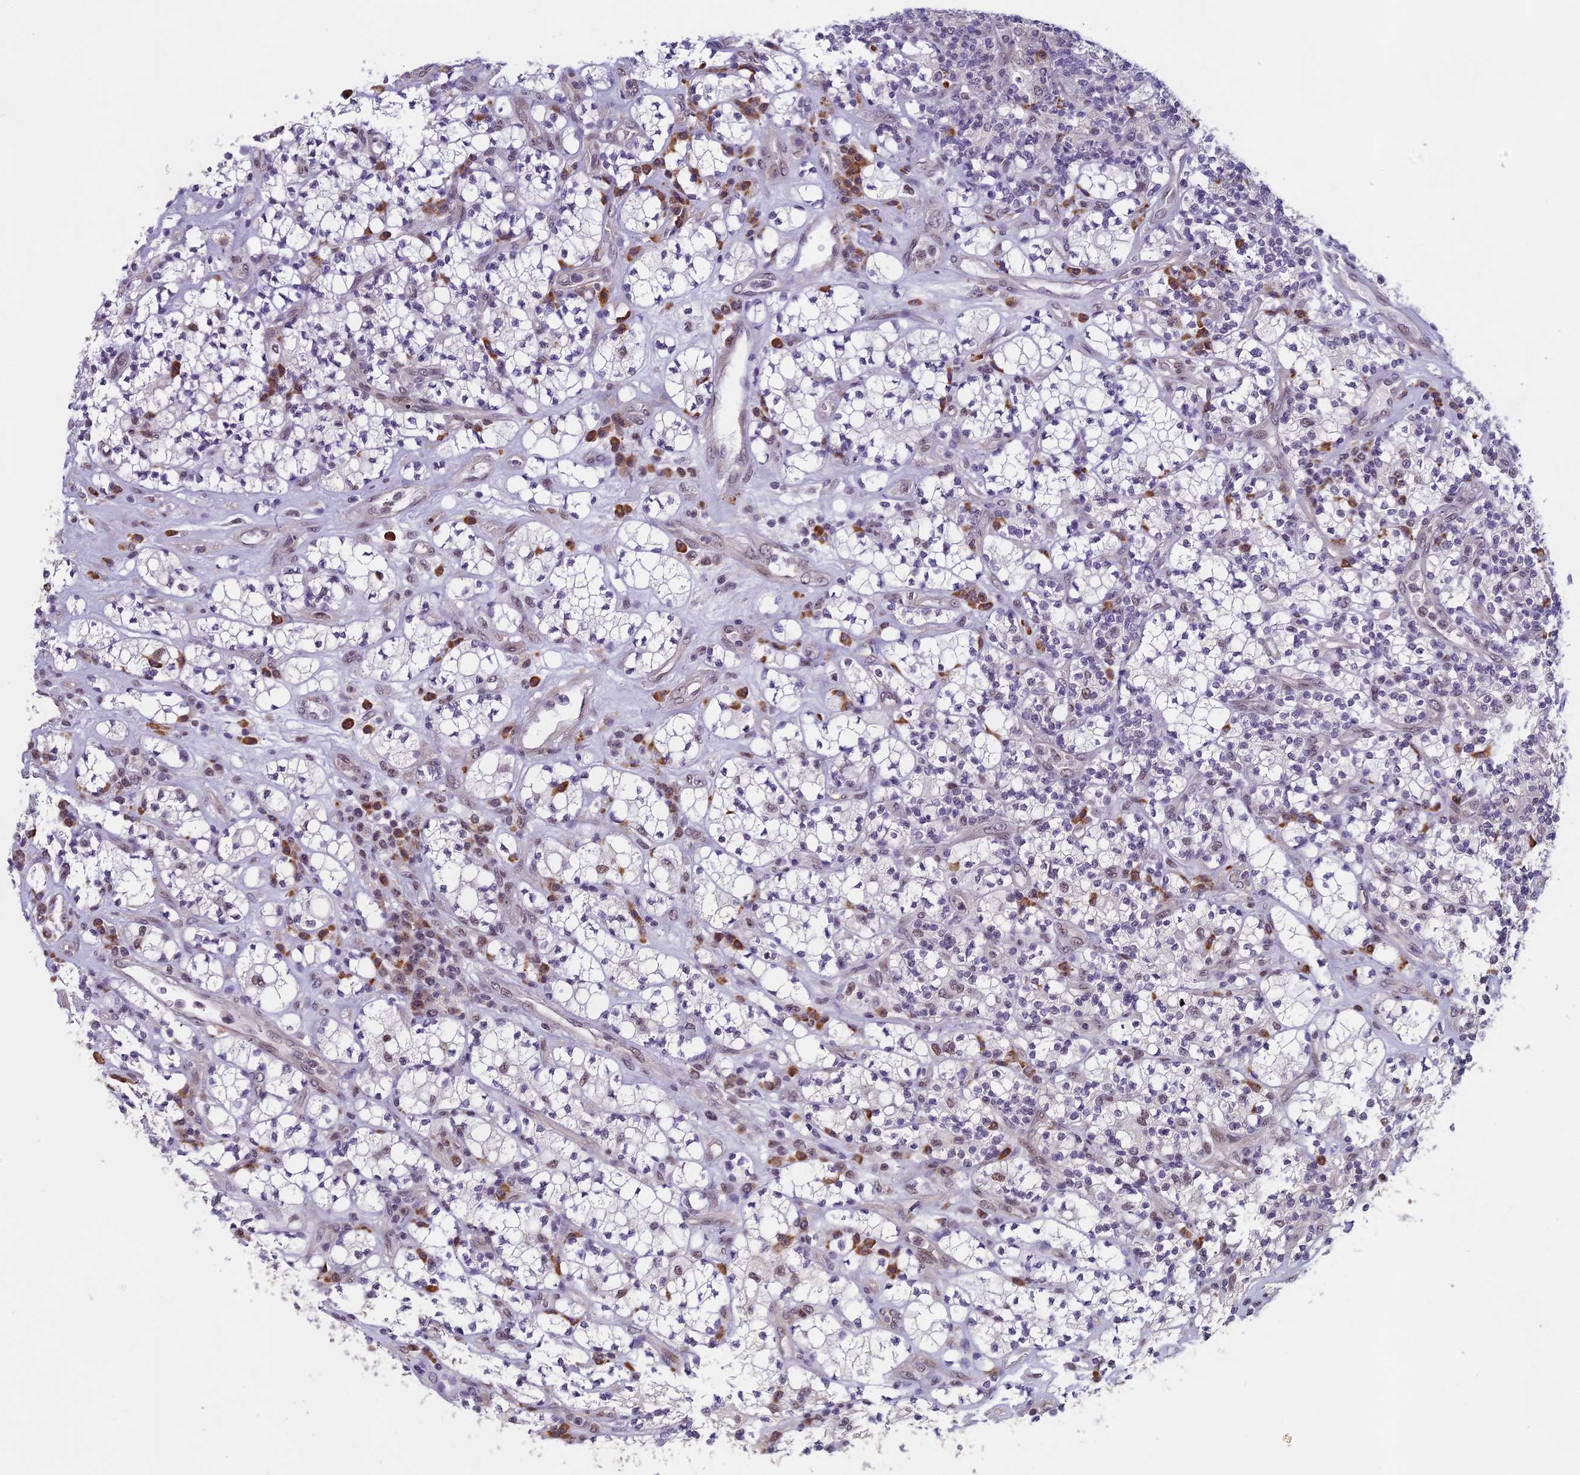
{"staining": {"intensity": "negative", "quantity": "none", "location": "none"}, "tissue": "renal cancer", "cell_type": "Tumor cells", "image_type": "cancer", "snomed": [{"axis": "morphology", "description": "Adenocarcinoma, NOS"}, {"axis": "topography", "description": "Kidney"}], "caption": "The immunohistochemistry (IHC) photomicrograph has no significant staining in tumor cells of renal adenocarcinoma tissue.", "gene": "MORF4L1", "patient": {"sex": "male", "age": 77}}